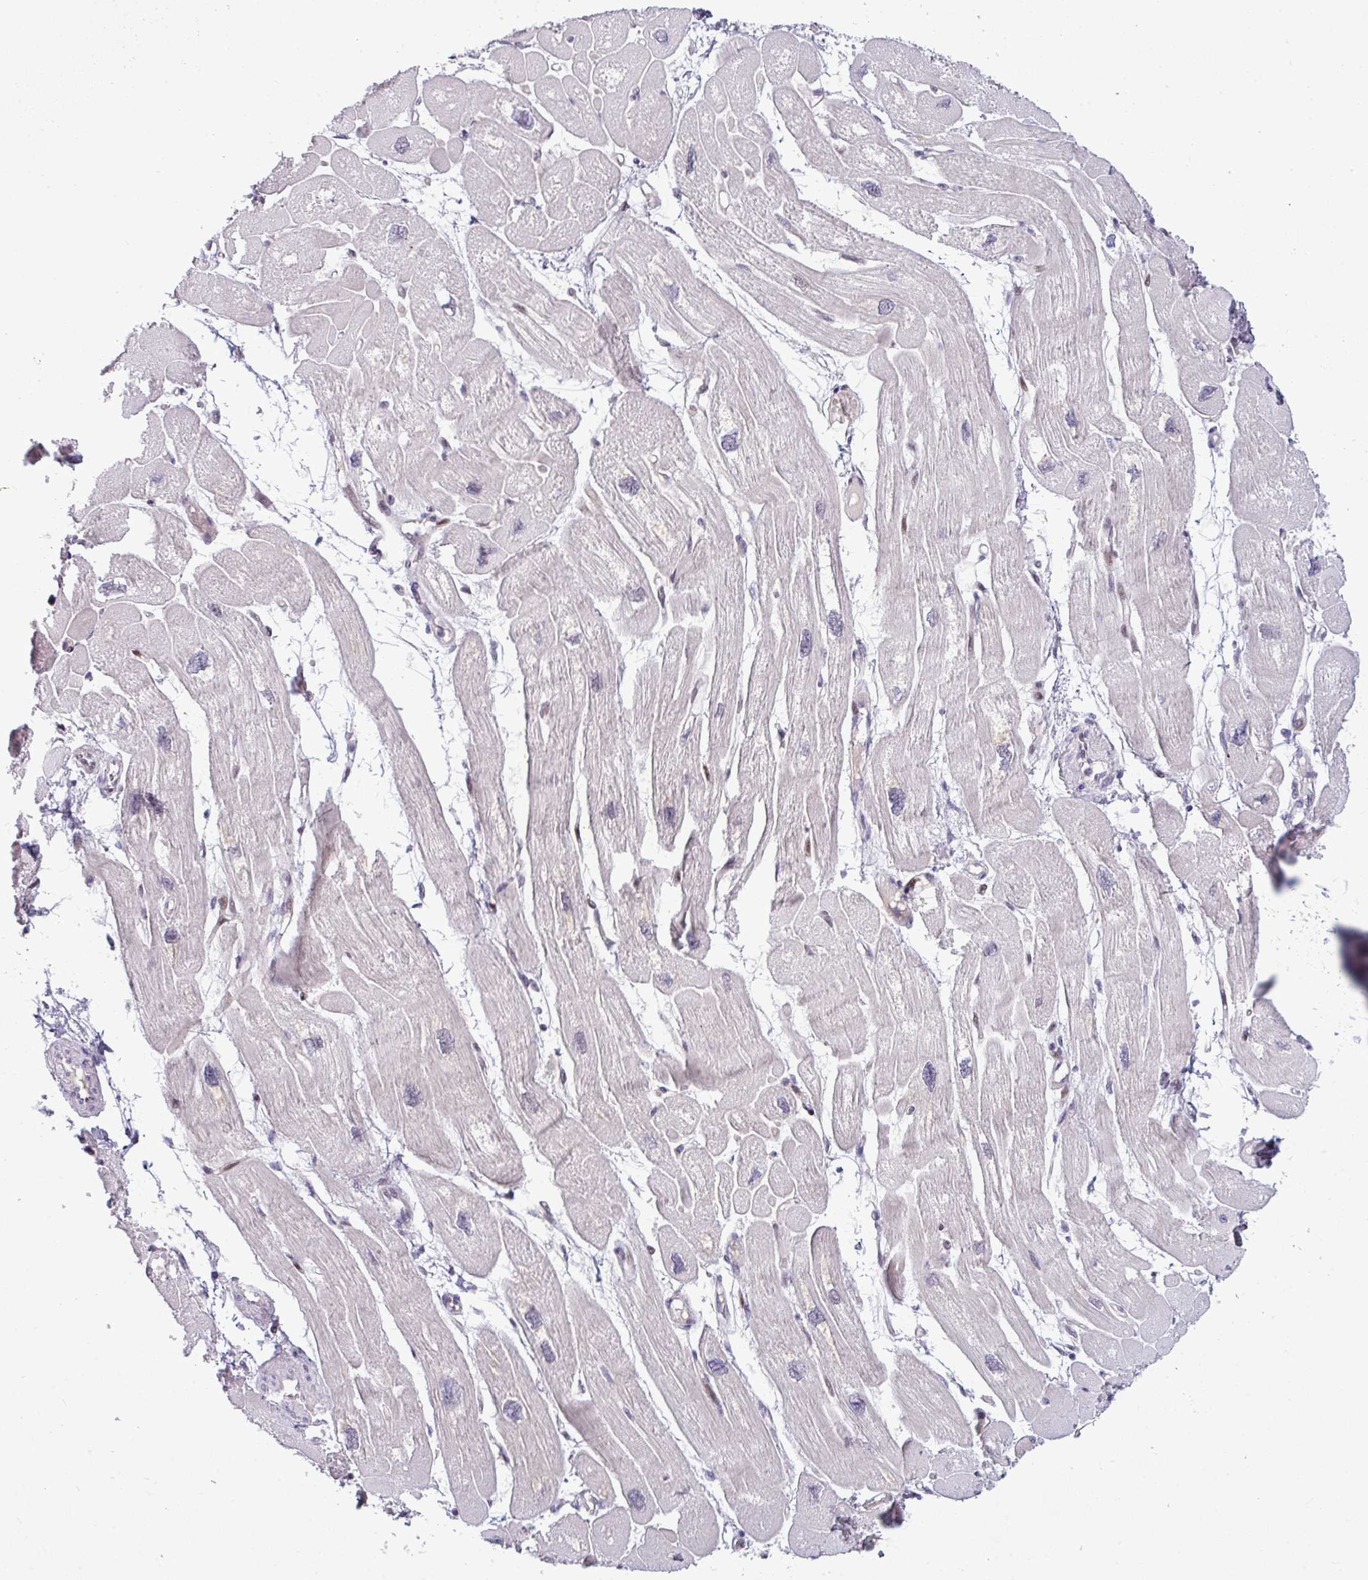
{"staining": {"intensity": "moderate", "quantity": "25%-75%", "location": "cytoplasmic/membranous"}, "tissue": "heart muscle", "cell_type": "Cardiomyocytes", "image_type": "normal", "snomed": [{"axis": "morphology", "description": "Normal tissue, NOS"}, {"axis": "topography", "description": "Heart"}], "caption": "A micrograph showing moderate cytoplasmic/membranous staining in about 25%-75% of cardiomyocytes in benign heart muscle, as visualized by brown immunohistochemical staining.", "gene": "SLC66A2", "patient": {"sex": "male", "age": 42}}